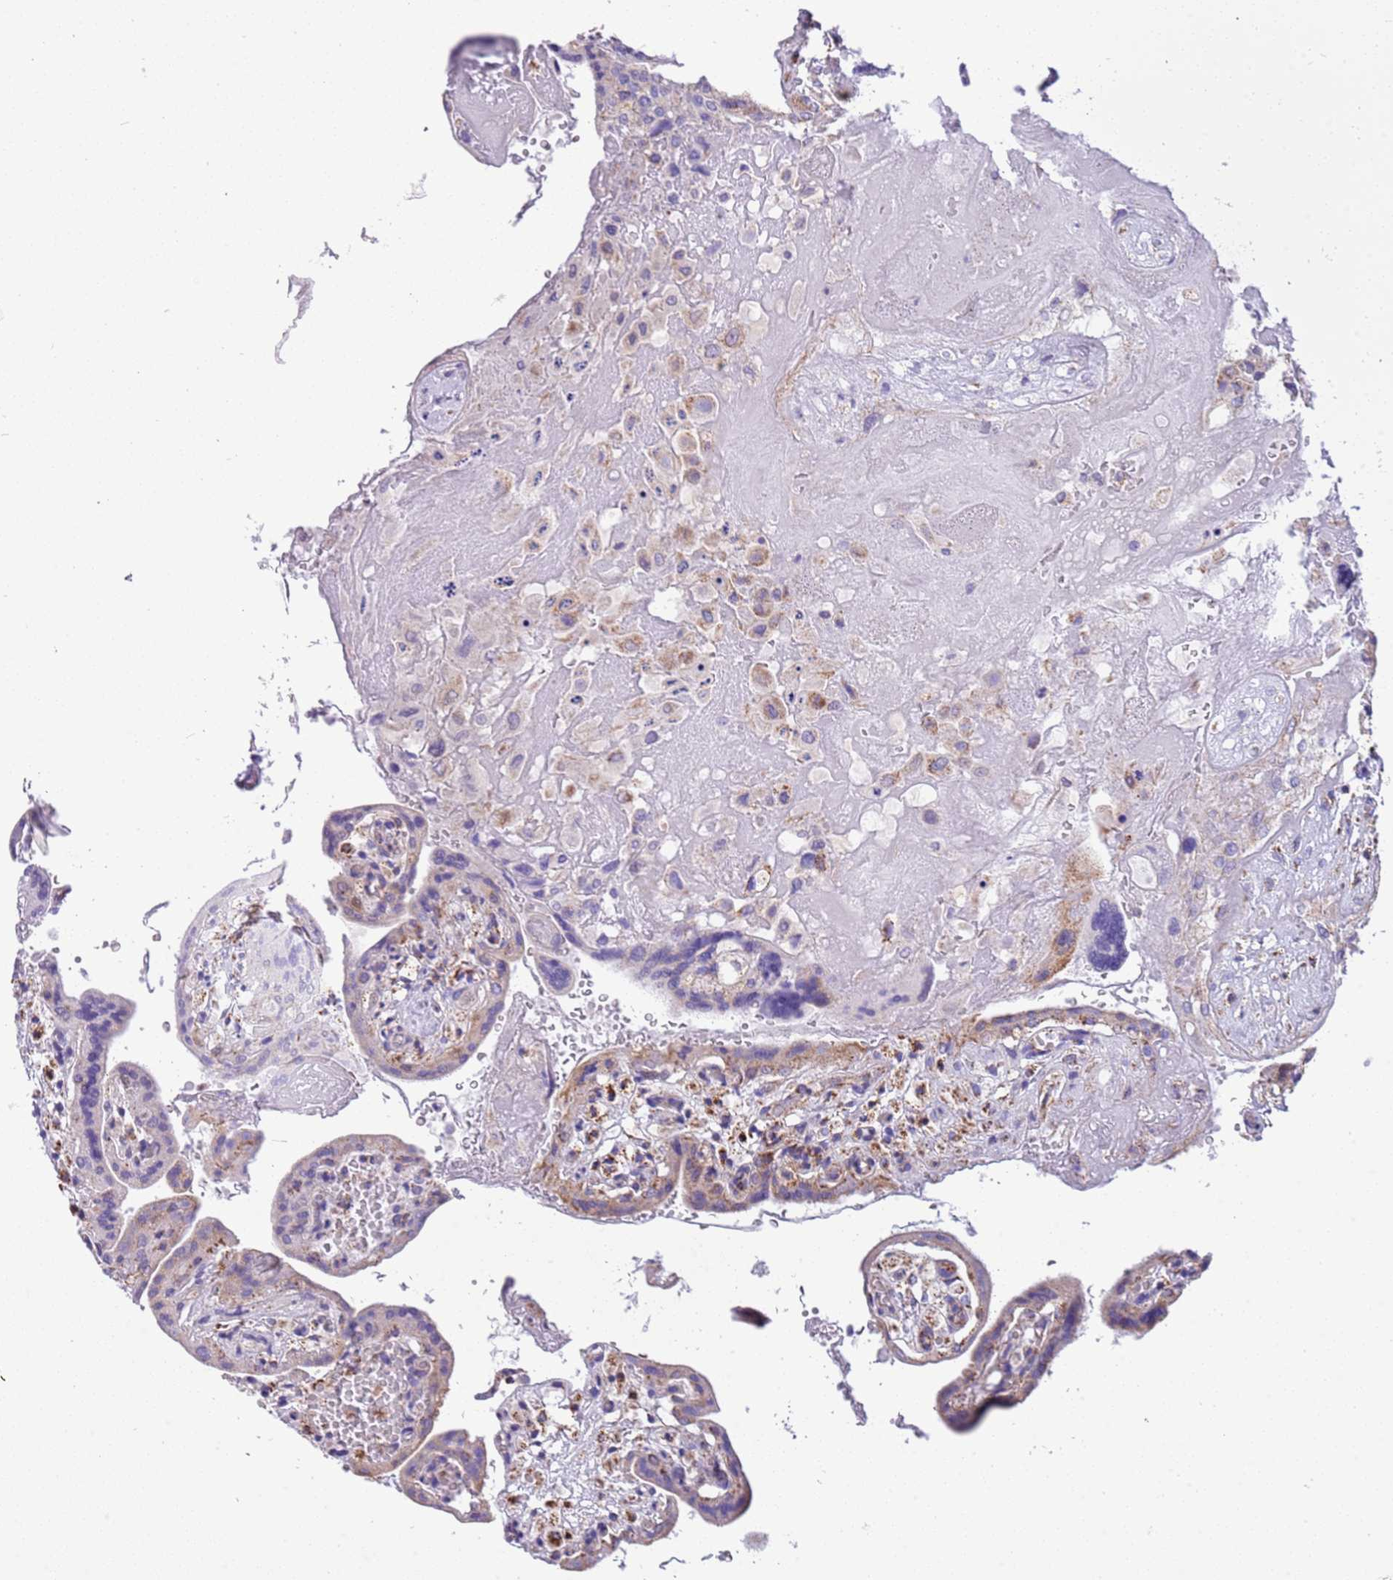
{"staining": {"intensity": "weak", "quantity": ">75%", "location": "cytoplasmic/membranous"}, "tissue": "placenta", "cell_type": "Decidual cells", "image_type": "normal", "snomed": [{"axis": "morphology", "description": "Normal tissue, NOS"}, {"axis": "topography", "description": "Placenta"}], "caption": "Weak cytoplasmic/membranous protein expression is present in approximately >75% of decidual cells in placenta. Immunohistochemistry stains the protein in brown and the nuclei are stained blue.", "gene": "SUCLG2", "patient": {"sex": "female", "age": 37}}